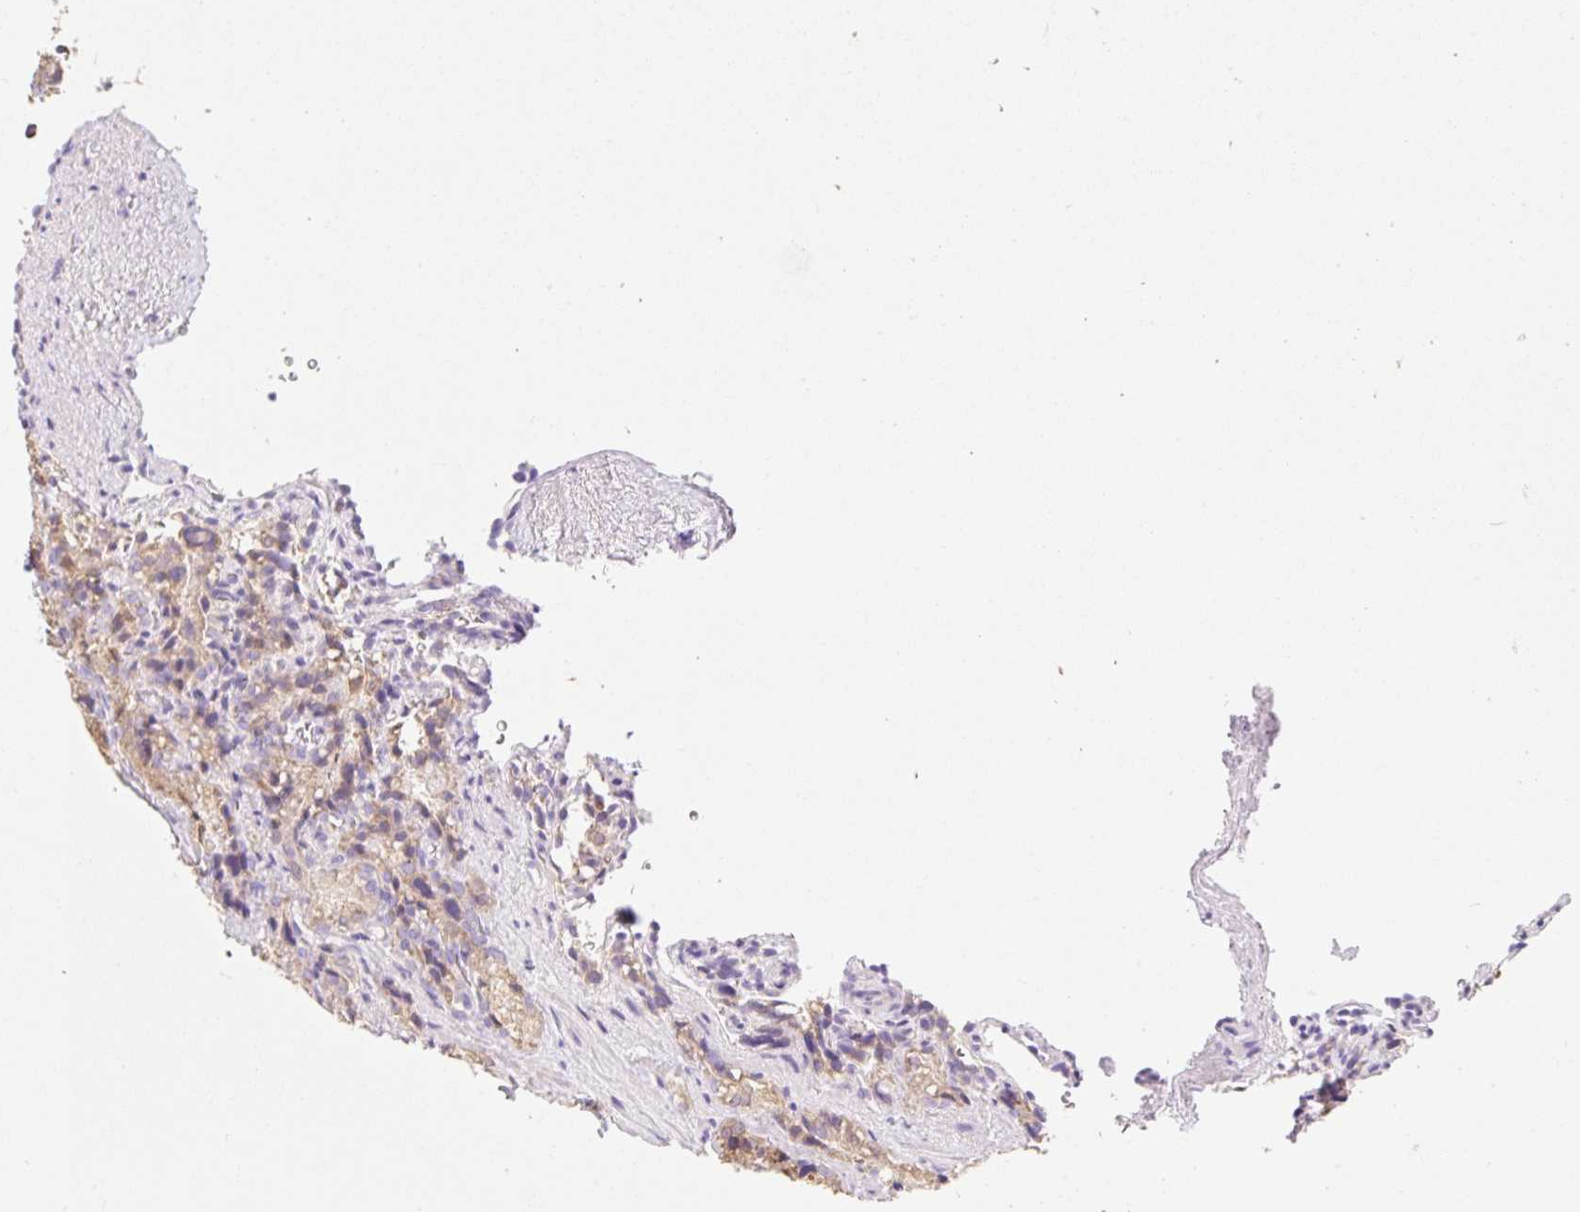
{"staining": {"intensity": "weak", "quantity": "25%-75%", "location": "cytoplasmic/membranous"}, "tissue": "seminal vesicle", "cell_type": "Glandular cells", "image_type": "normal", "snomed": [{"axis": "morphology", "description": "Normal tissue, NOS"}, {"axis": "topography", "description": "Seminal veicle"}], "caption": "Seminal vesicle stained with IHC displays weak cytoplasmic/membranous expression in about 25%-75% of glandular cells.", "gene": "DHX35", "patient": {"sex": "male", "age": 62}}